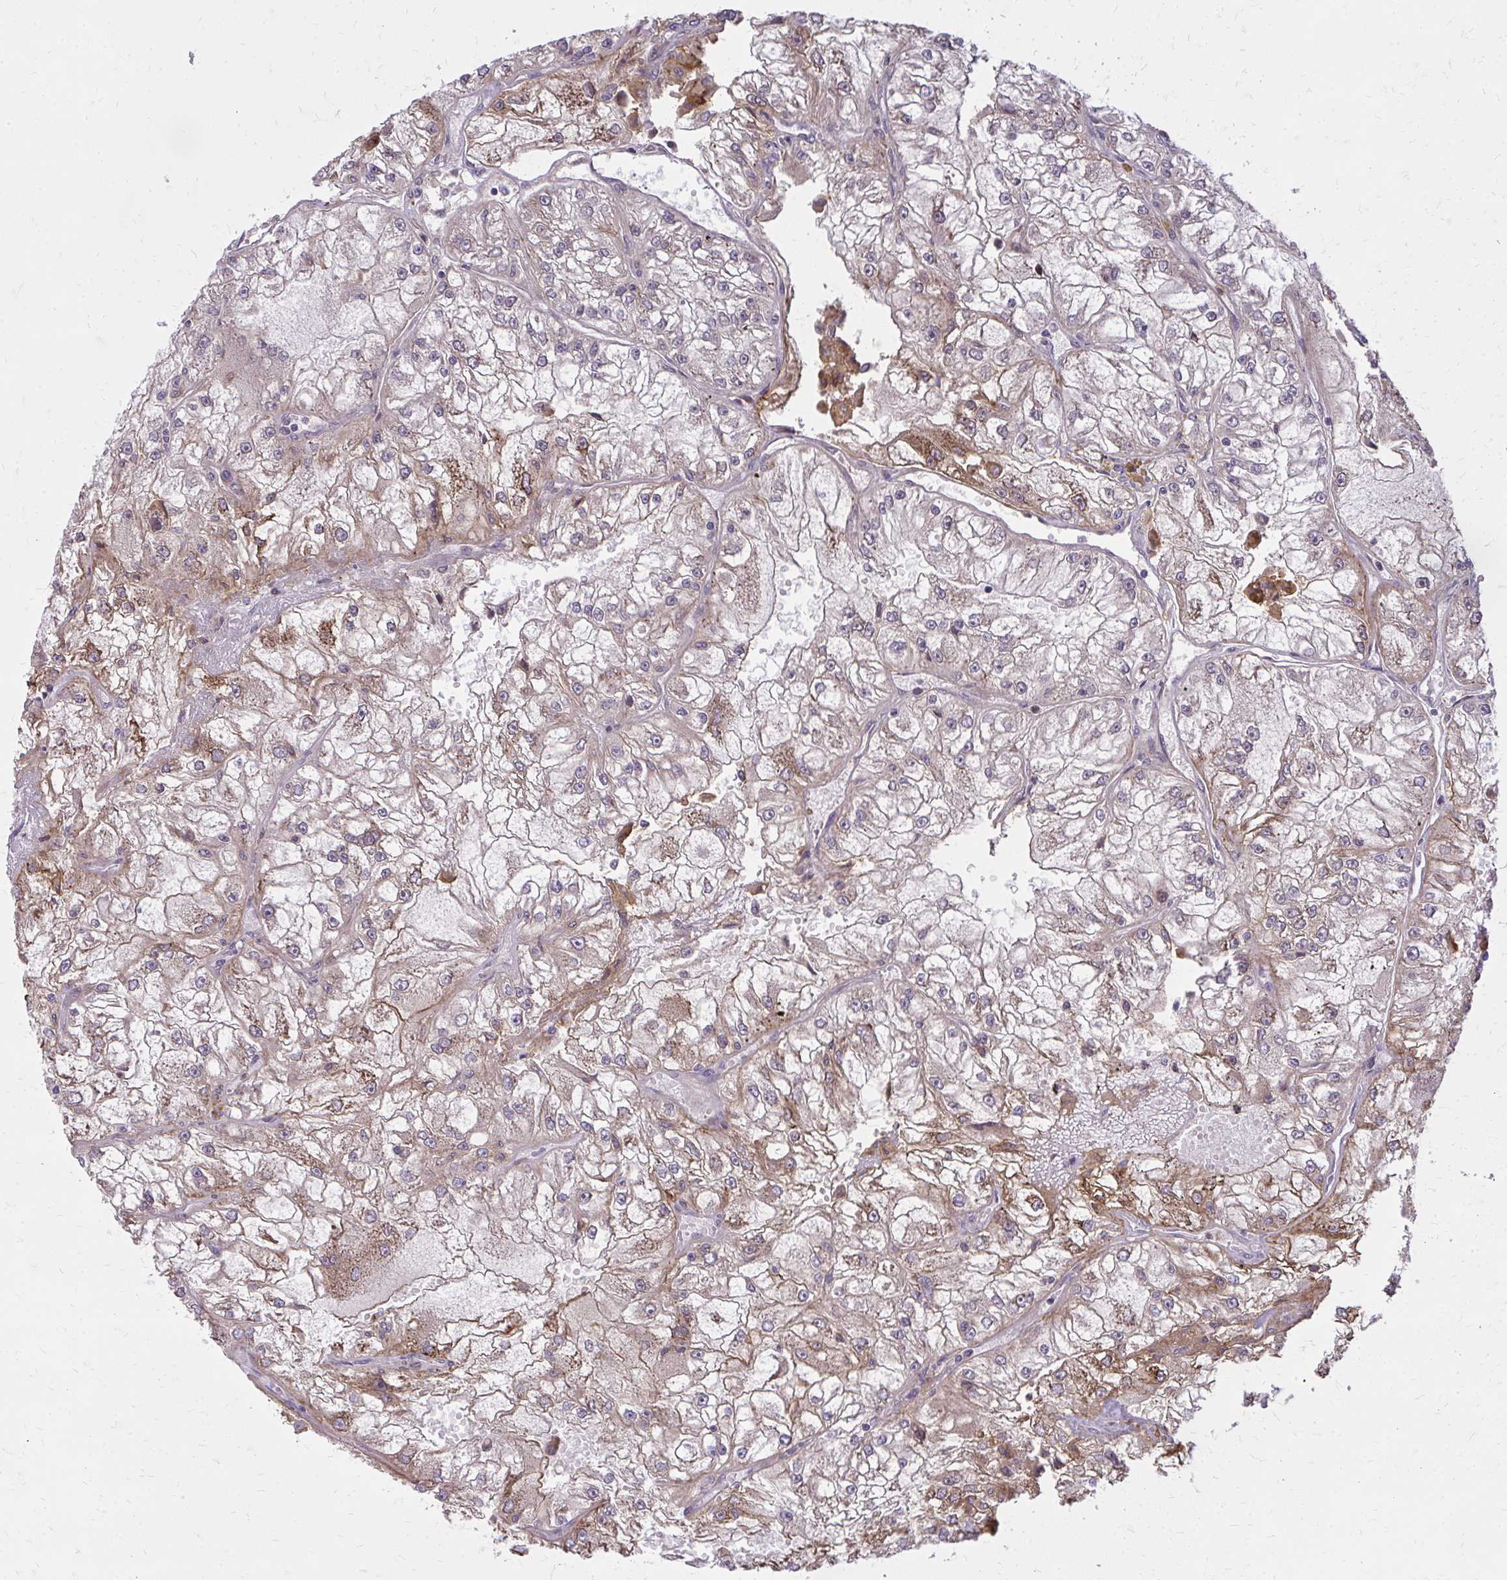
{"staining": {"intensity": "weak", "quantity": "25%-75%", "location": "cytoplasmic/membranous"}, "tissue": "renal cancer", "cell_type": "Tumor cells", "image_type": "cancer", "snomed": [{"axis": "morphology", "description": "Adenocarcinoma, NOS"}, {"axis": "topography", "description": "Kidney"}], "caption": "Renal cancer stained with a protein marker demonstrates weak staining in tumor cells.", "gene": "OXNAD1", "patient": {"sex": "female", "age": 72}}